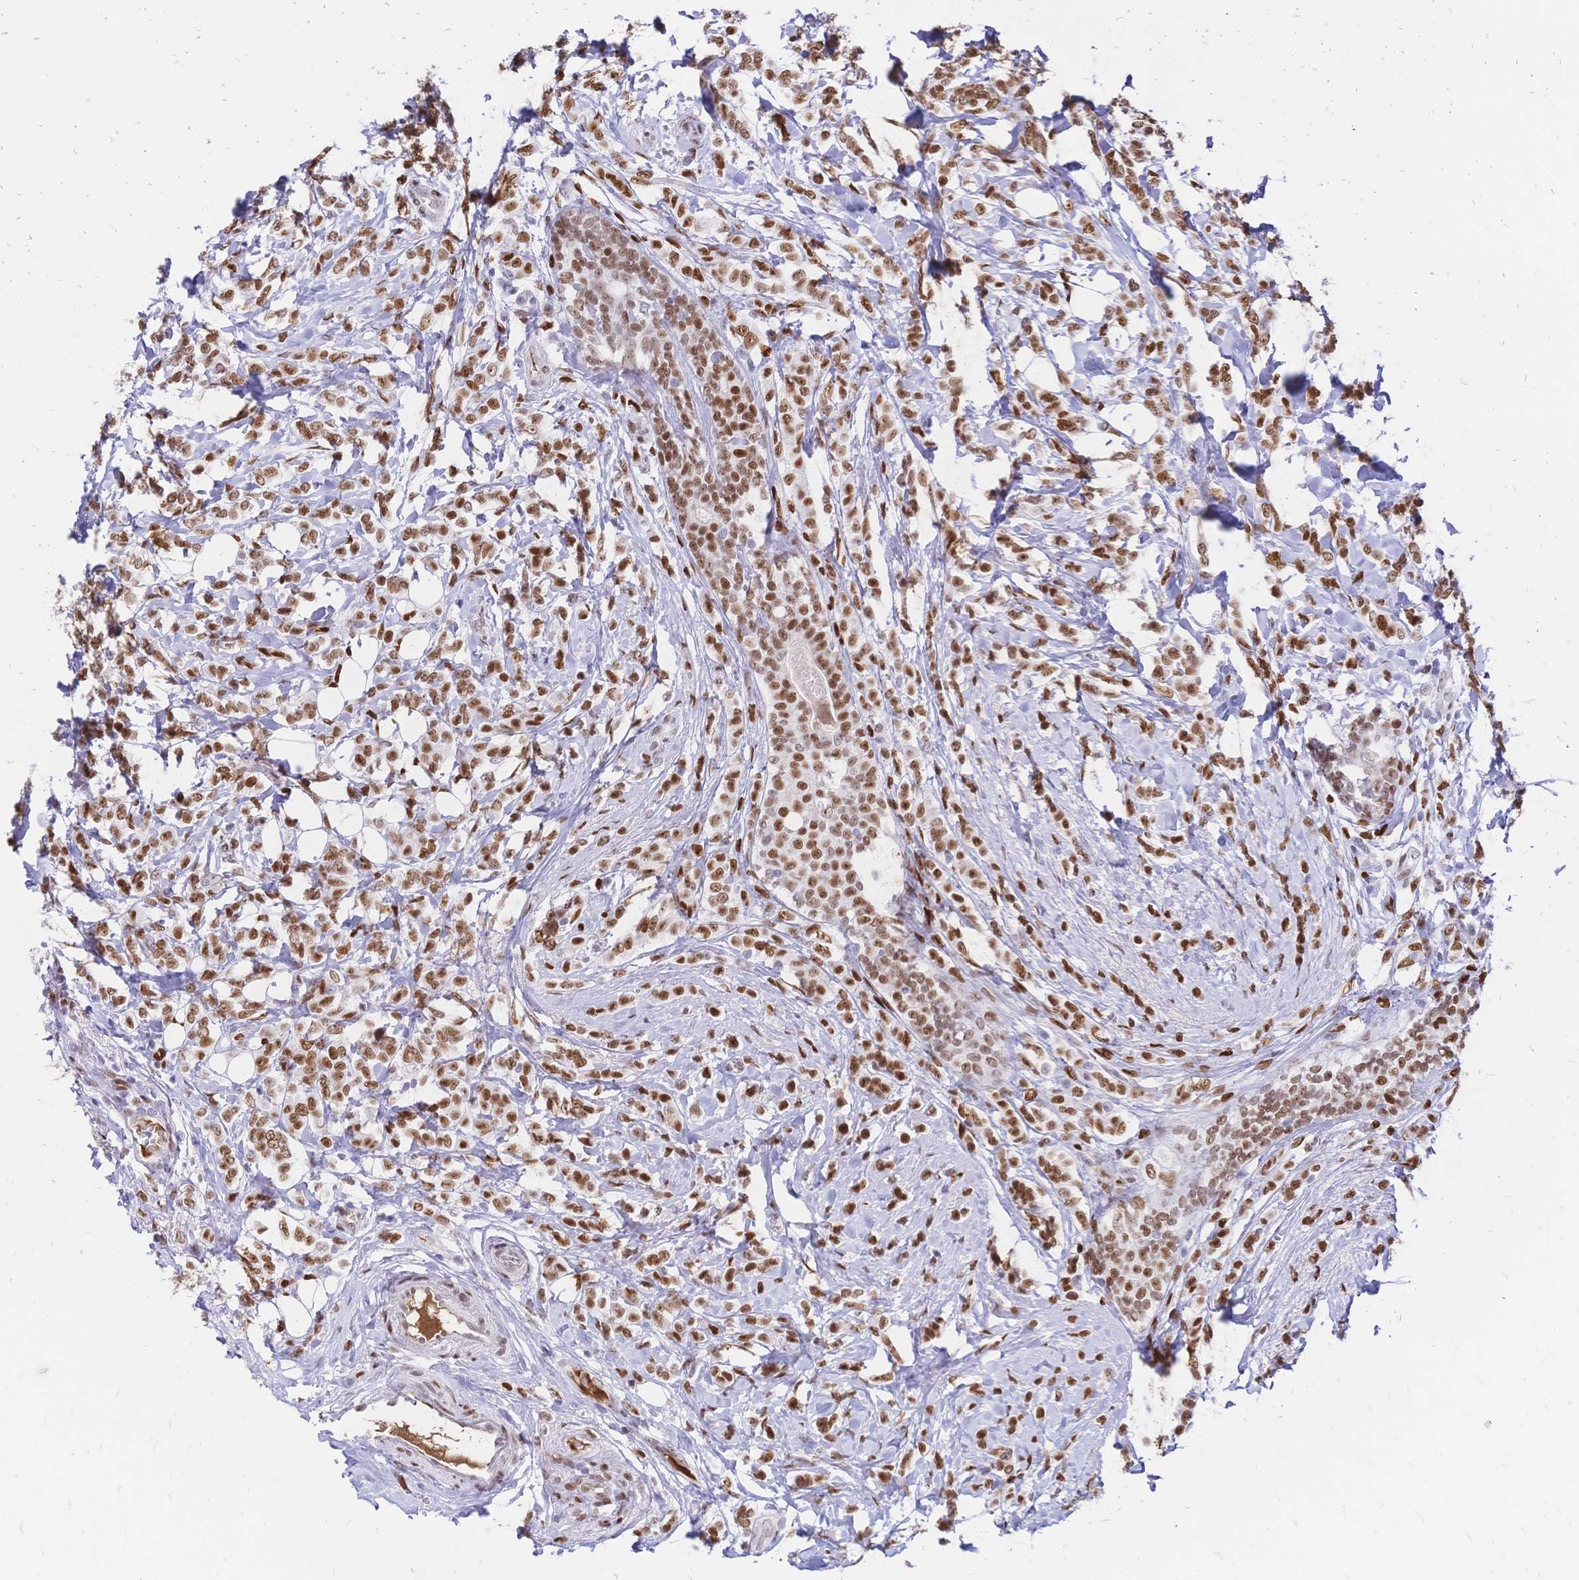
{"staining": {"intensity": "moderate", "quantity": ">75%", "location": "nuclear"}, "tissue": "breast cancer", "cell_type": "Tumor cells", "image_type": "cancer", "snomed": [{"axis": "morphology", "description": "Lobular carcinoma"}, {"axis": "topography", "description": "Breast"}], "caption": "DAB (3,3'-diaminobenzidine) immunohistochemical staining of human breast cancer (lobular carcinoma) displays moderate nuclear protein expression in about >75% of tumor cells. (DAB (3,3'-diaminobenzidine) IHC, brown staining for protein, blue staining for nuclei).", "gene": "NFIC", "patient": {"sex": "female", "age": 49}}